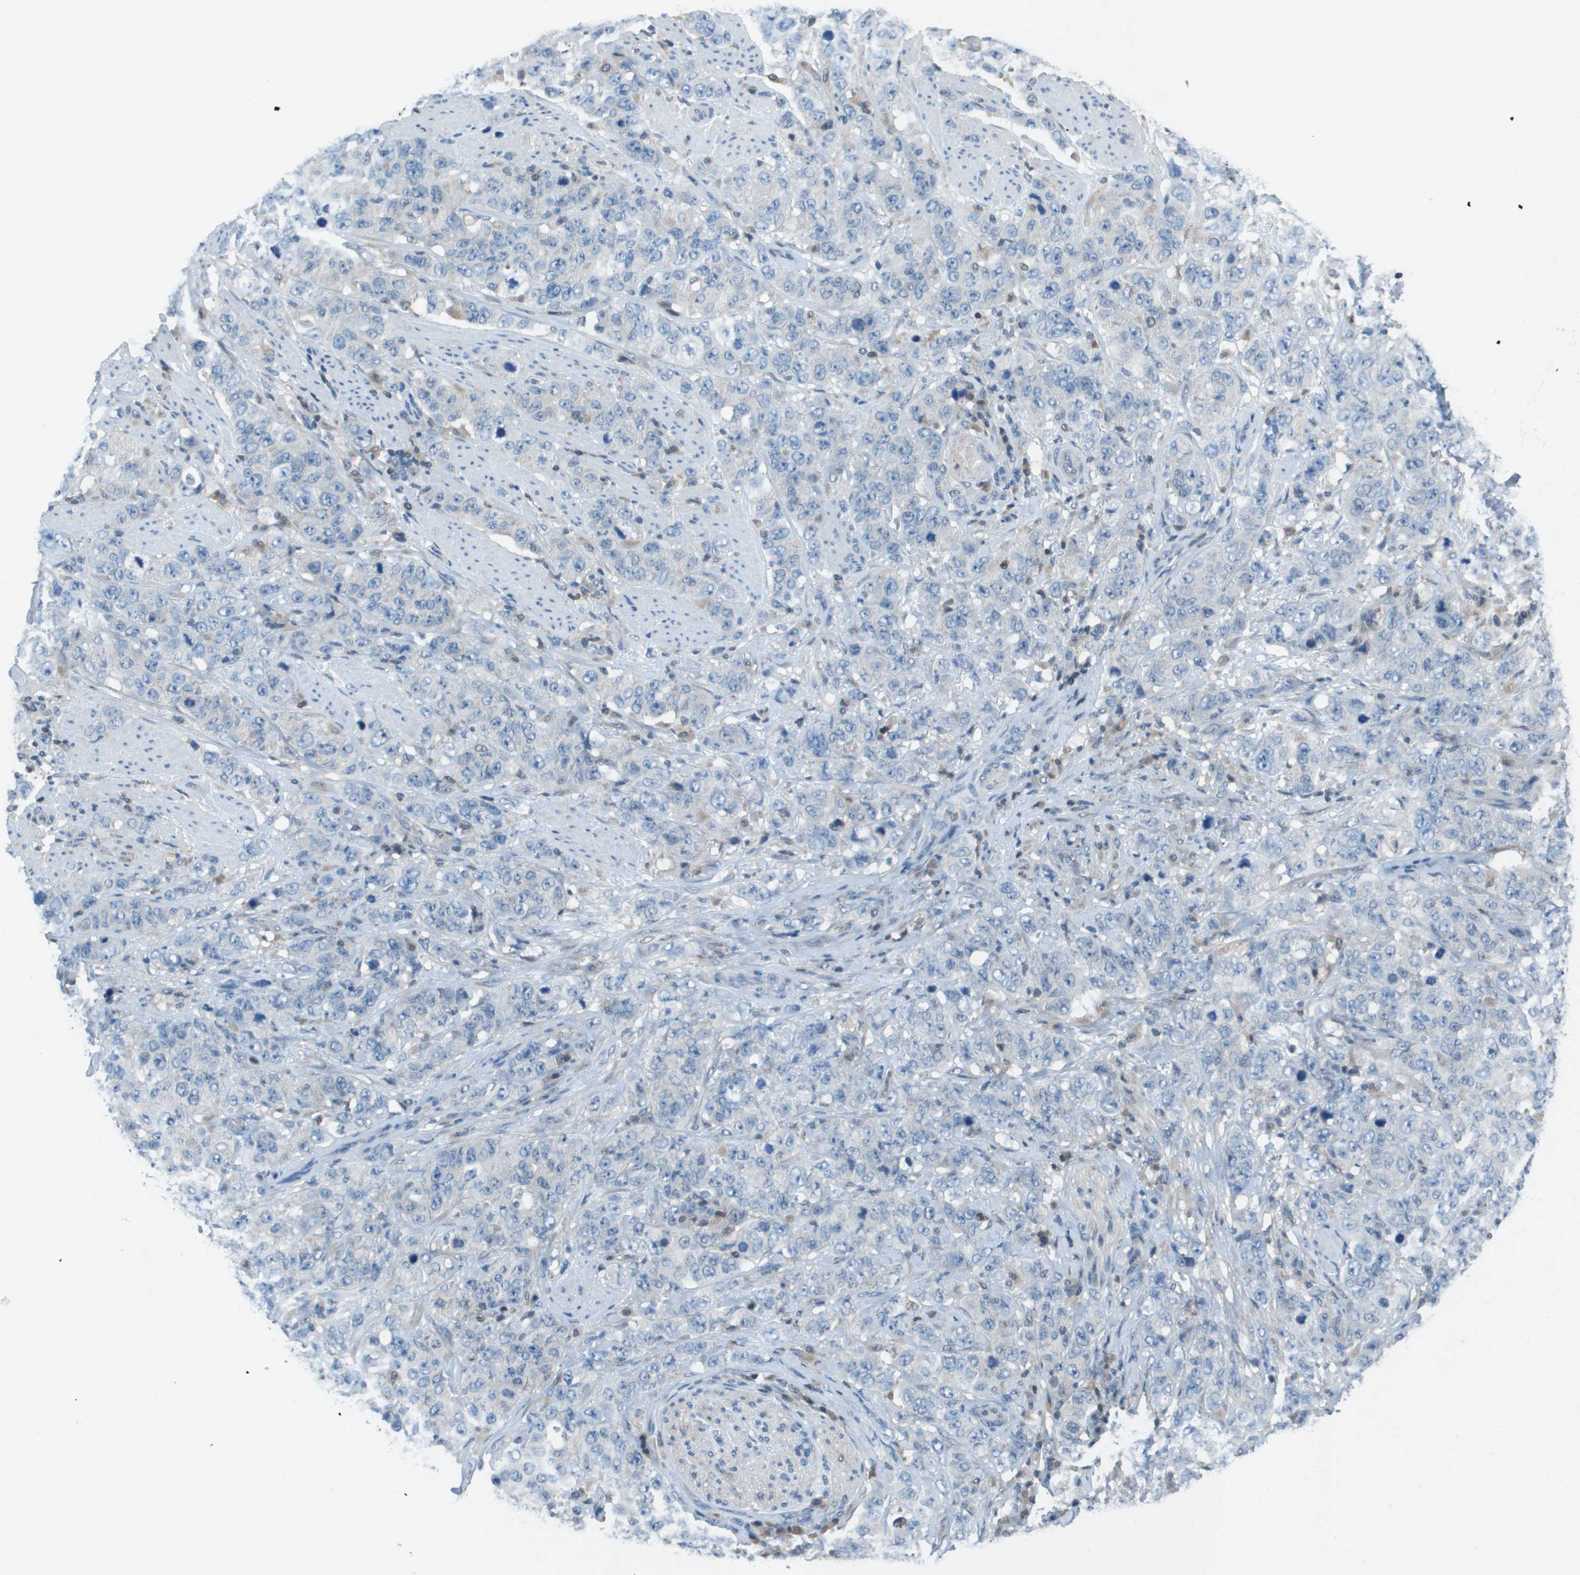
{"staining": {"intensity": "negative", "quantity": "none", "location": "none"}, "tissue": "stomach cancer", "cell_type": "Tumor cells", "image_type": "cancer", "snomed": [{"axis": "morphology", "description": "Adenocarcinoma, NOS"}, {"axis": "topography", "description": "Stomach"}], "caption": "Immunohistochemistry (IHC) of adenocarcinoma (stomach) exhibits no staining in tumor cells.", "gene": "CAMK4", "patient": {"sex": "male", "age": 48}}